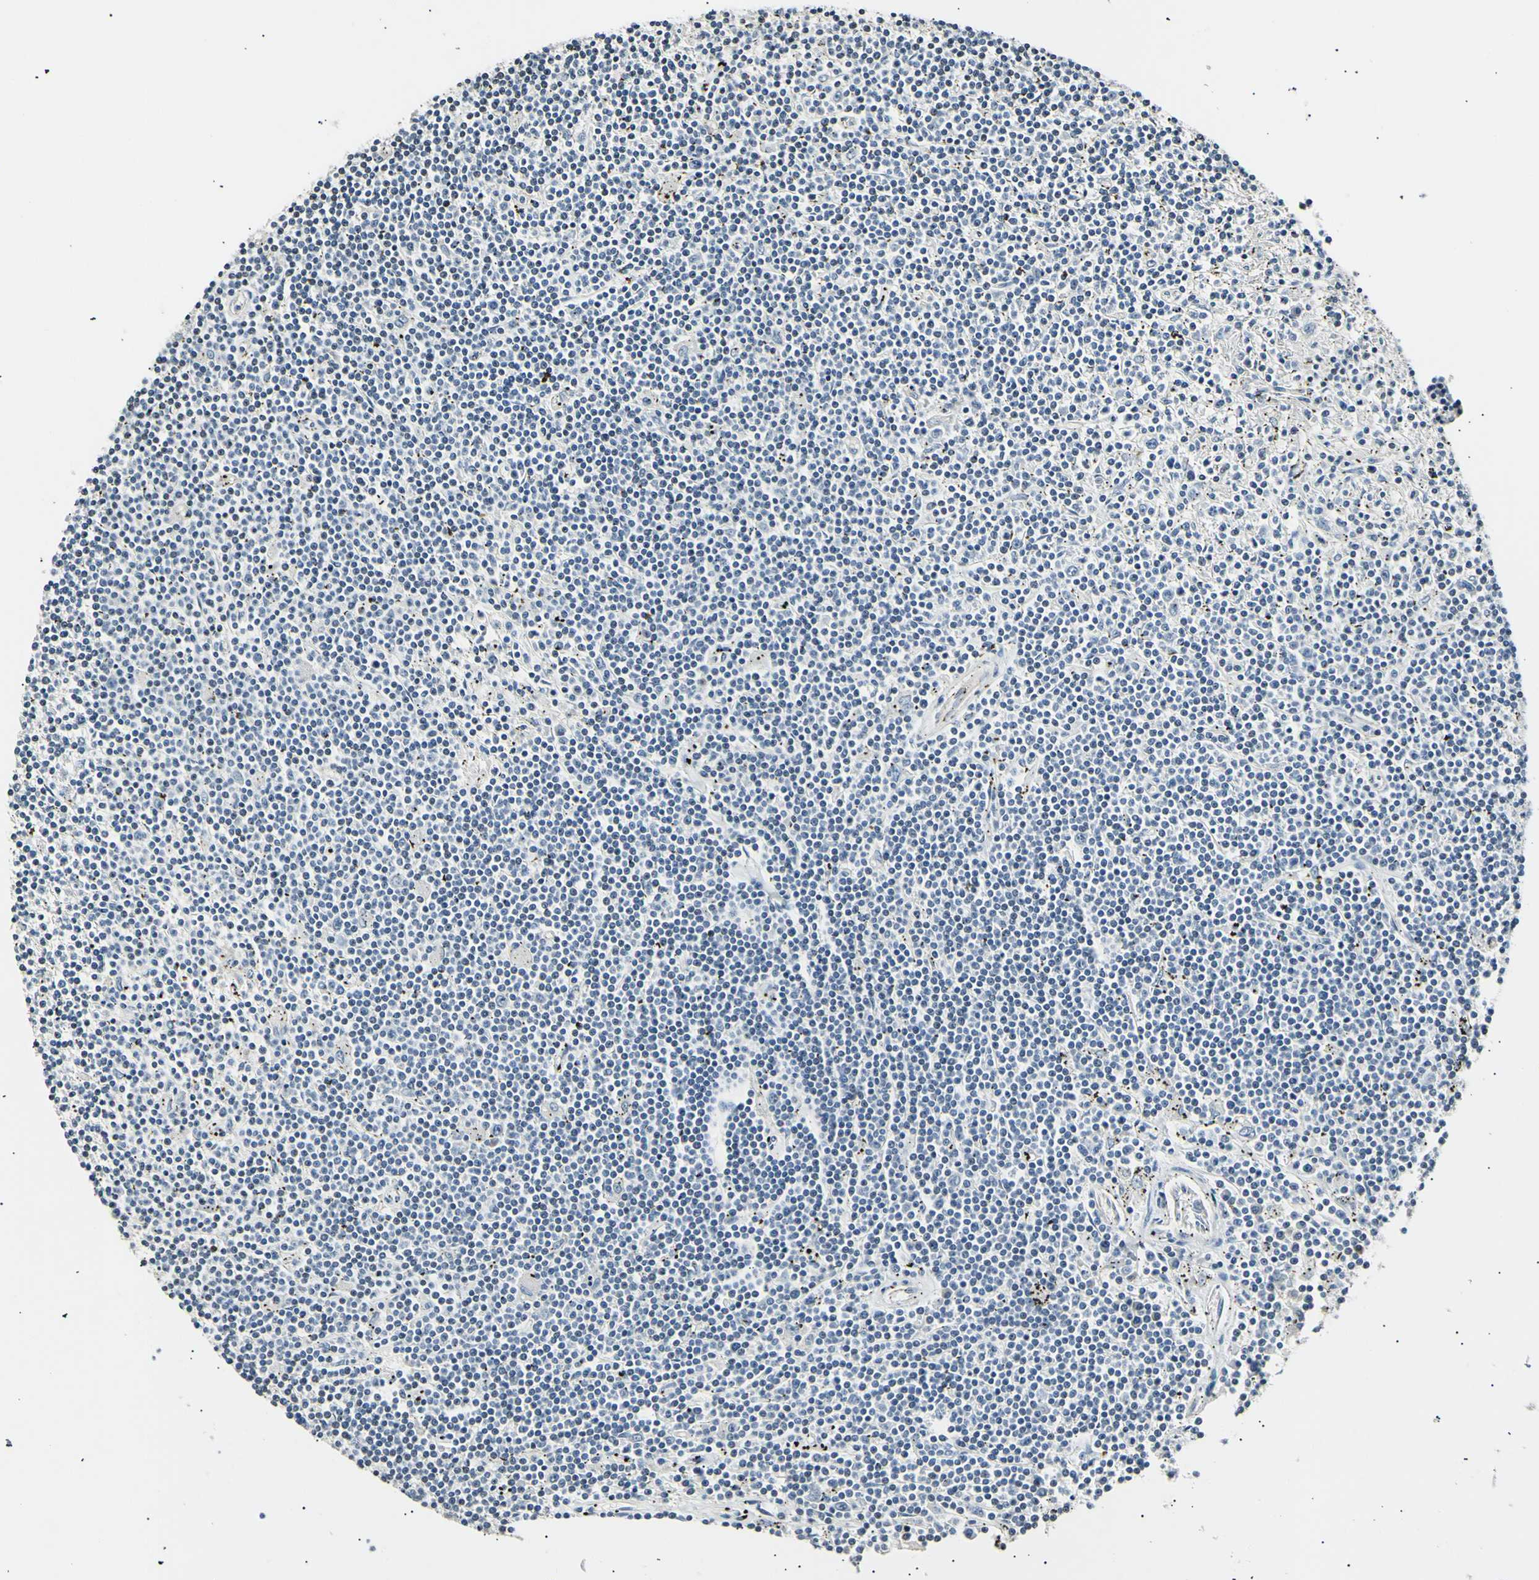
{"staining": {"intensity": "negative", "quantity": "none", "location": "none"}, "tissue": "lymphoma", "cell_type": "Tumor cells", "image_type": "cancer", "snomed": [{"axis": "morphology", "description": "Malignant lymphoma, non-Hodgkin's type, Low grade"}, {"axis": "topography", "description": "Spleen"}], "caption": "High power microscopy histopathology image of an immunohistochemistry (IHC) micrograph of lymphoma, revealing no significant staining in tumor cells.", "gene": "AK1", "patient": {"sex": "male", "age": 76}}